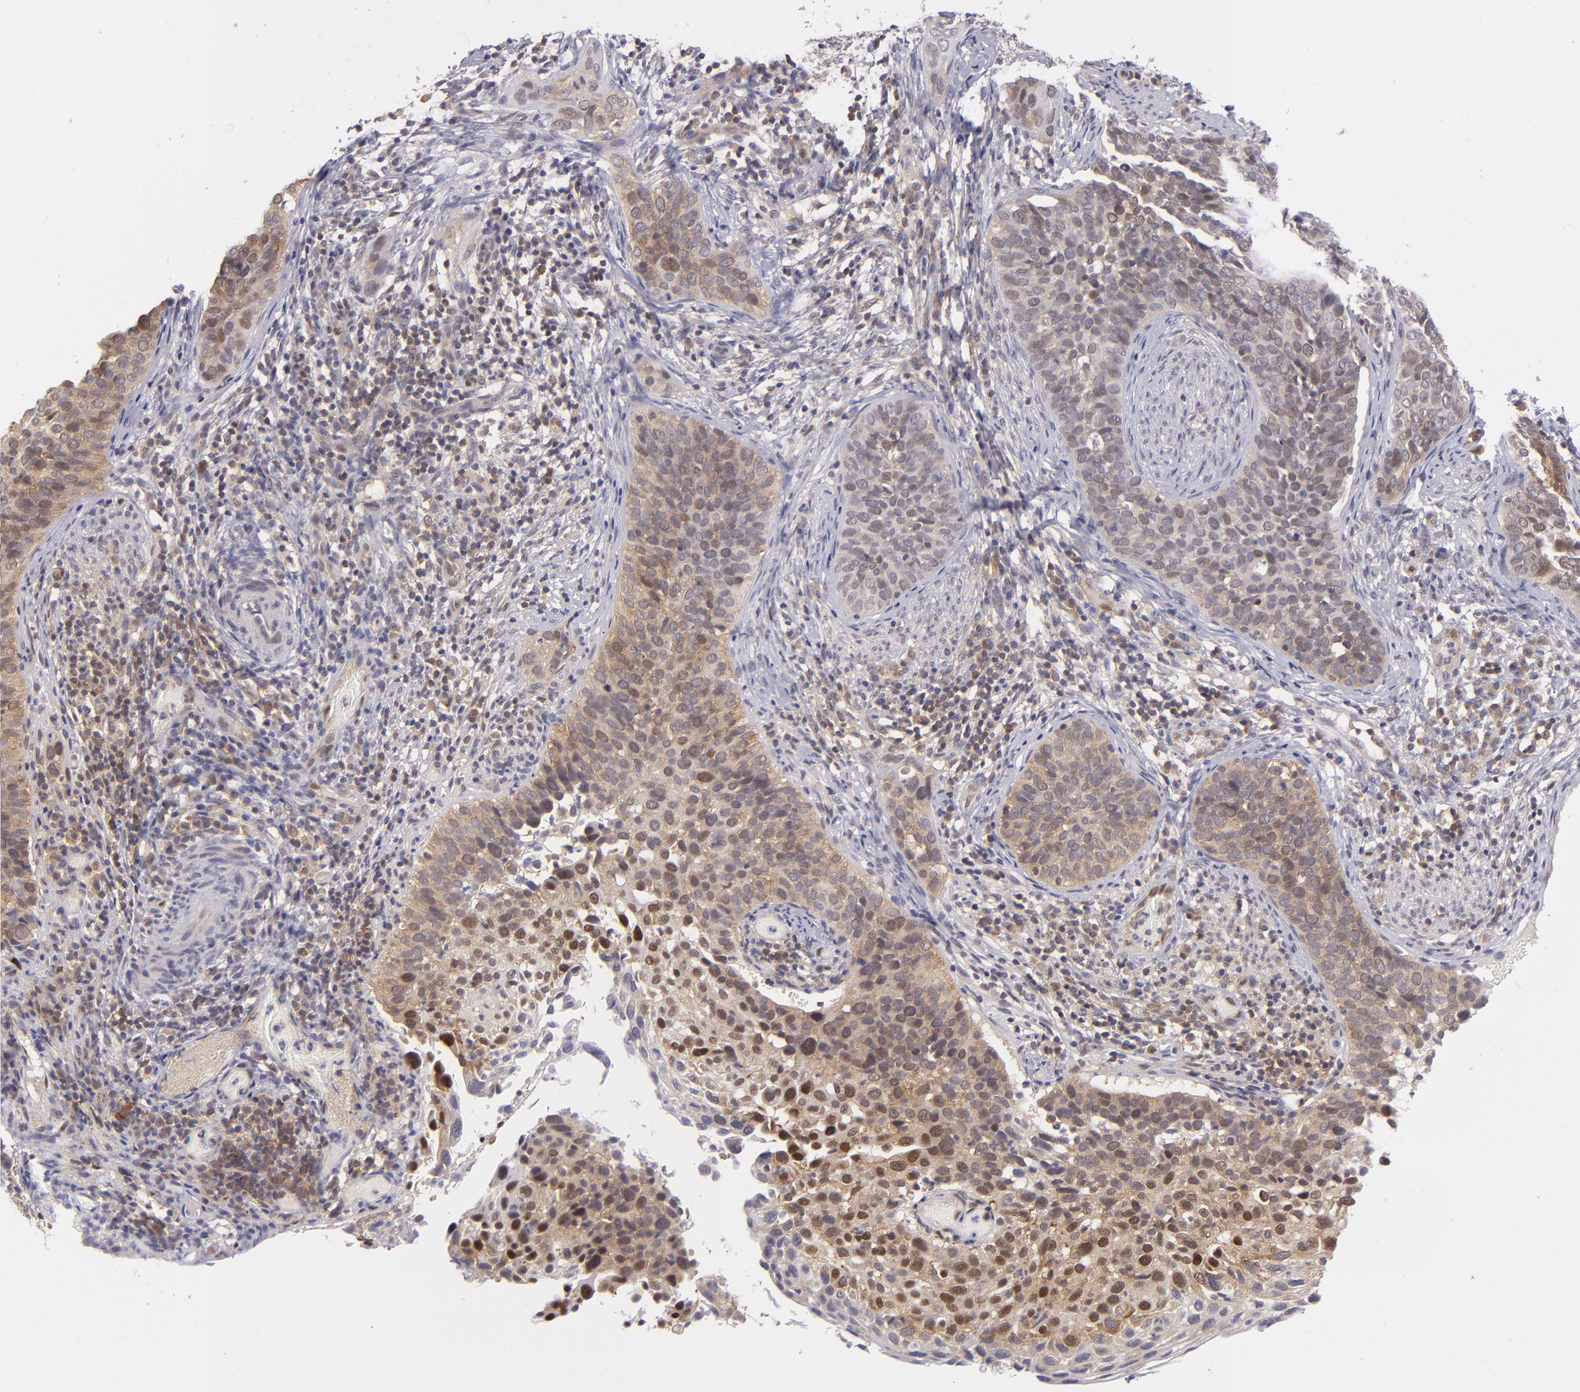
{"staining": {"intensity": "moderate", "quantity": "25%-75%", "location": "cytoplasmic/membranous"}, "tissue": "cervical cancer", "cell_type": "Tumor cells", "image_type": "cancer", "snomed": [{"axis": "morphology", "description": "Squamous cell carcinoma, NOS"}, {"axis": "topography", "description": "Cervix"}], "caption": "High-magnification brightfield microscopy of cervical cancer (squamous cell carcinoma) stained with DAB (brown) and counterstained with hematoxylin (blue). tumor cells exhibit moderate cytoplasmic/membranous staining is identified in approximately25%-75% of cells.", "gene": "PTPN13", "patient": {"sex": "female", "age": 31}}